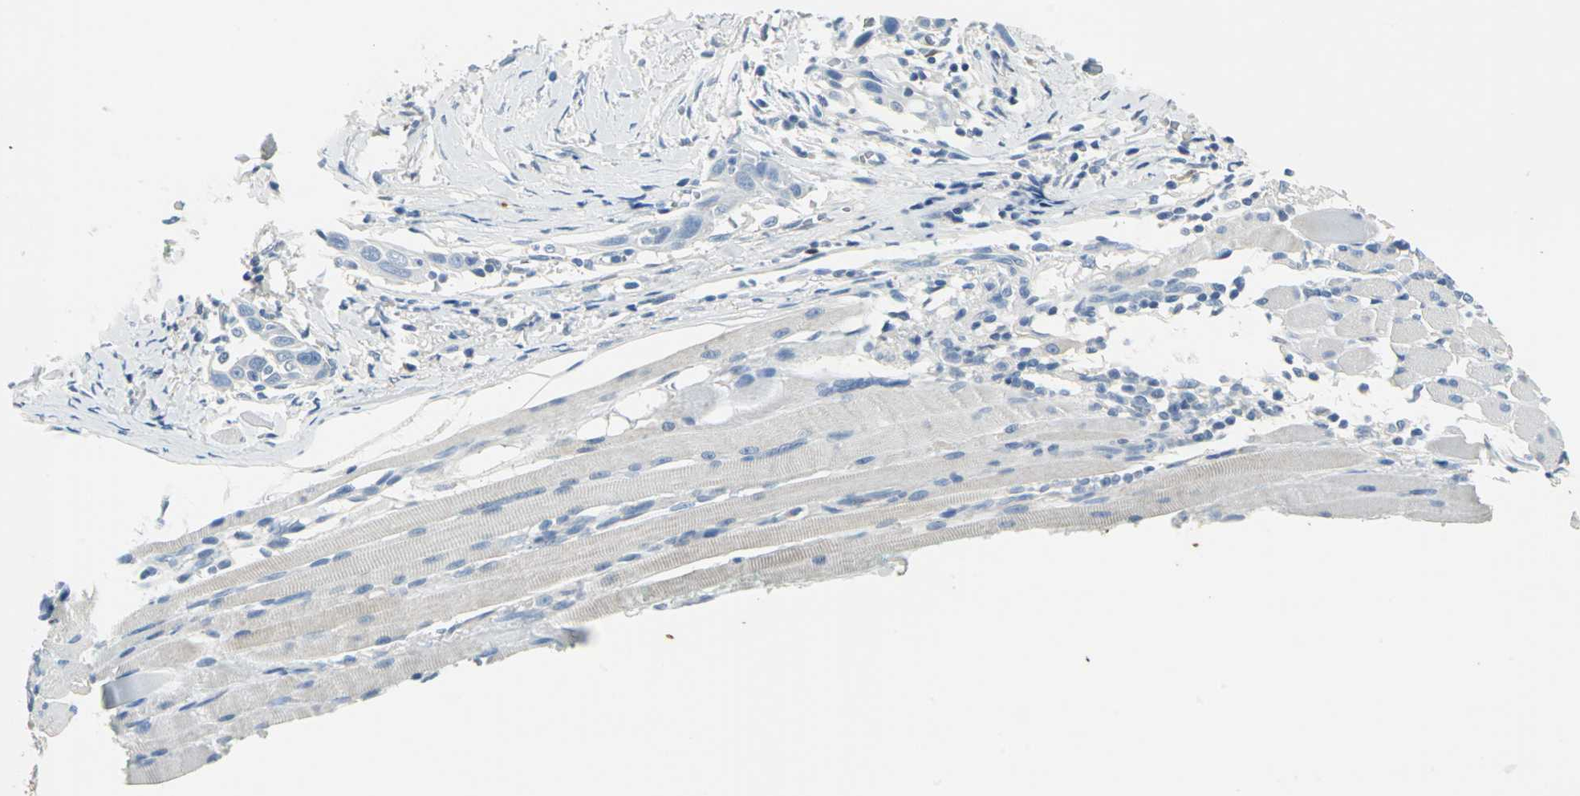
{"staining": {"intensity": "negative", "quantity": "none", "location": "none"}, "tissue": "head and neck cancer", "cell_type": "Tumor cells", "image_type": "cancer", "snomed": [{"axis": "morphology", "description": "Squamous cell carcinoma, NOS"}, {"axis": "topography", "description": "Oral tissue"}, {"axis": "topography", "description": "Head-Neck"}], "caption": "The histopathology image shows no staining of tumor cells in head and neck squamous cell carcinoma. The staining is performed using DAB (3,3'-diaminobenzidine) brown chromogen with nuclei counter-stained in using hematoxylin.", "gene": "UCHL1", "patient": {"sex": "female", "age": 50}}